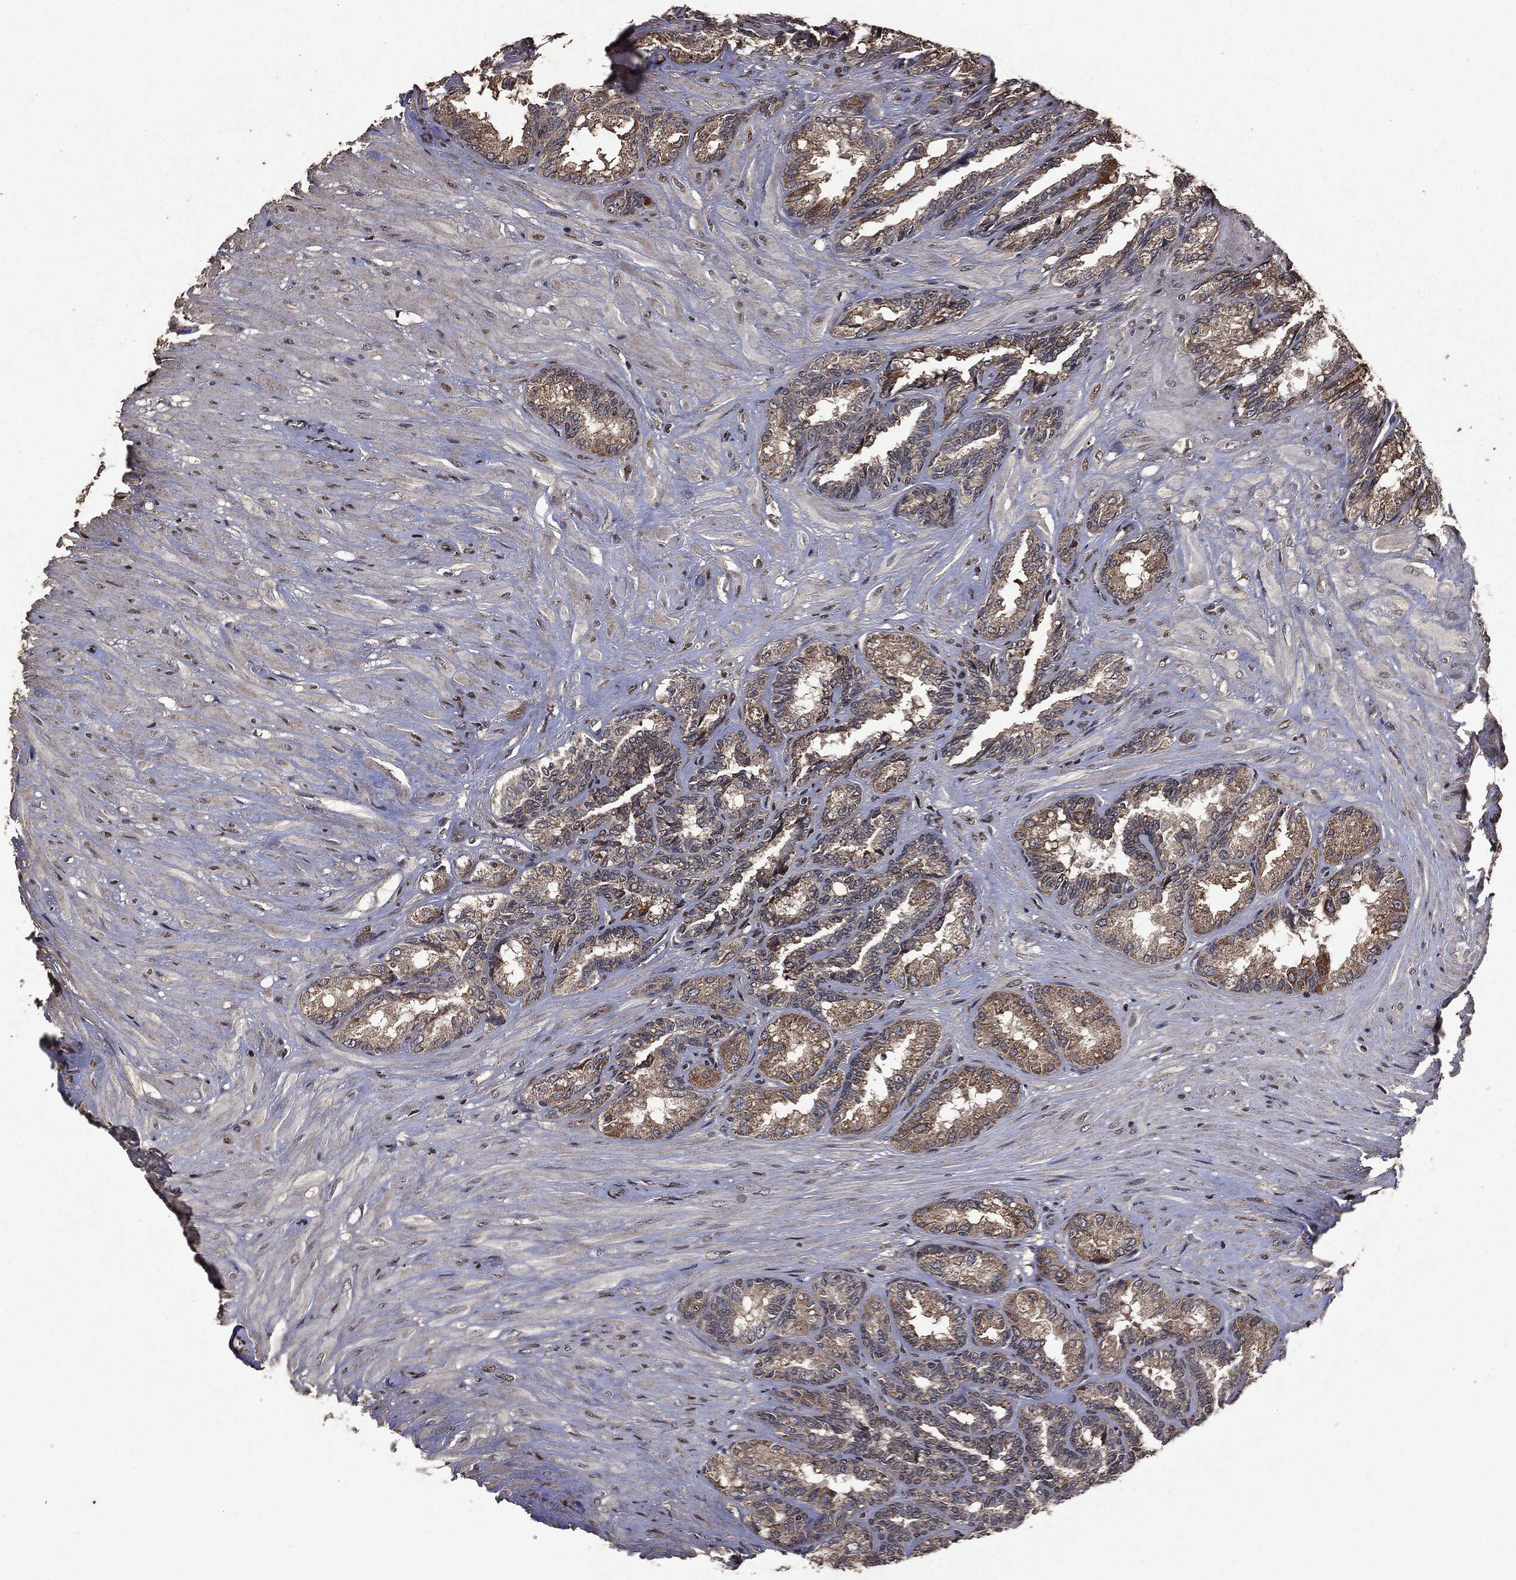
{"staining": {"intensity": "strong", "quantity": "<25%", "location": "cytoplasmic/membranous"}, "tissue": "seminal vesicle", "cell_type": "Glandular cells", "image_type": "normal", "snomed": [{"axis": "morphology", "description": "Normal tissue, NOS"}, {"axis": "topography", "description": "Seminal veicle"}], "caption": "Unremarkable seminal vesicle reveals strong cytoplasmic/membranous staining in about <25% of glandular cells.", "gene": "PPP6R2", "patient": {"sex": "male", "age": 68}}